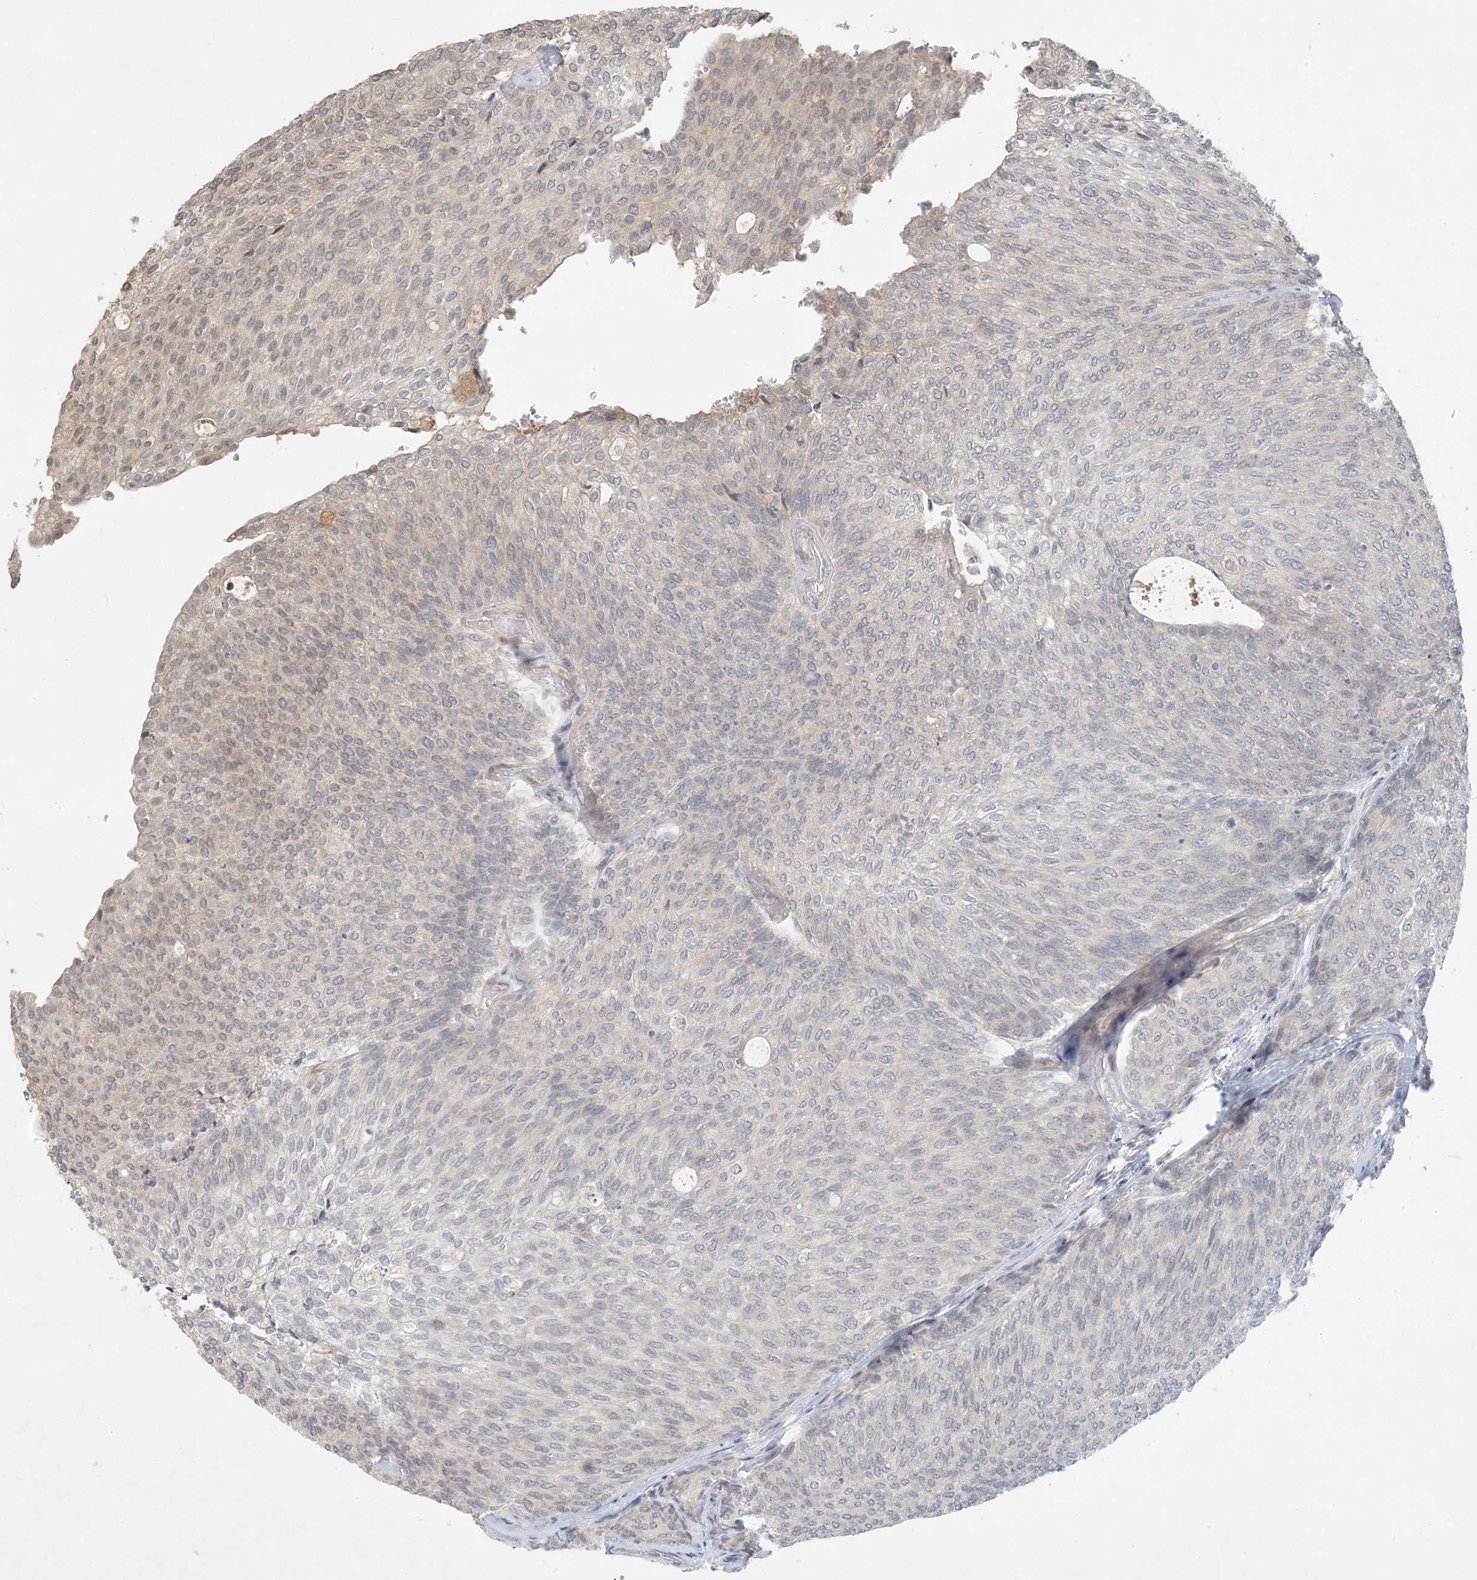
{"staining": {"intensity": "negative", "quantity": "none", "location": "none"}, "tissue": "urothelial cancer", "cell_type": "Tumor cells", "image_type": "cancer", "snomed": [{"axis": "morphology", "description": "Urothelial carcinoma, Low grade"}, {"axis": "topography", "description": "Urinary bladder"}], "caption": "IHC of human urothelial cancer displays no positivity in tumor cells.", "gene": "ZCCHC4", "patient": {"sex": "female", "age": 79}}